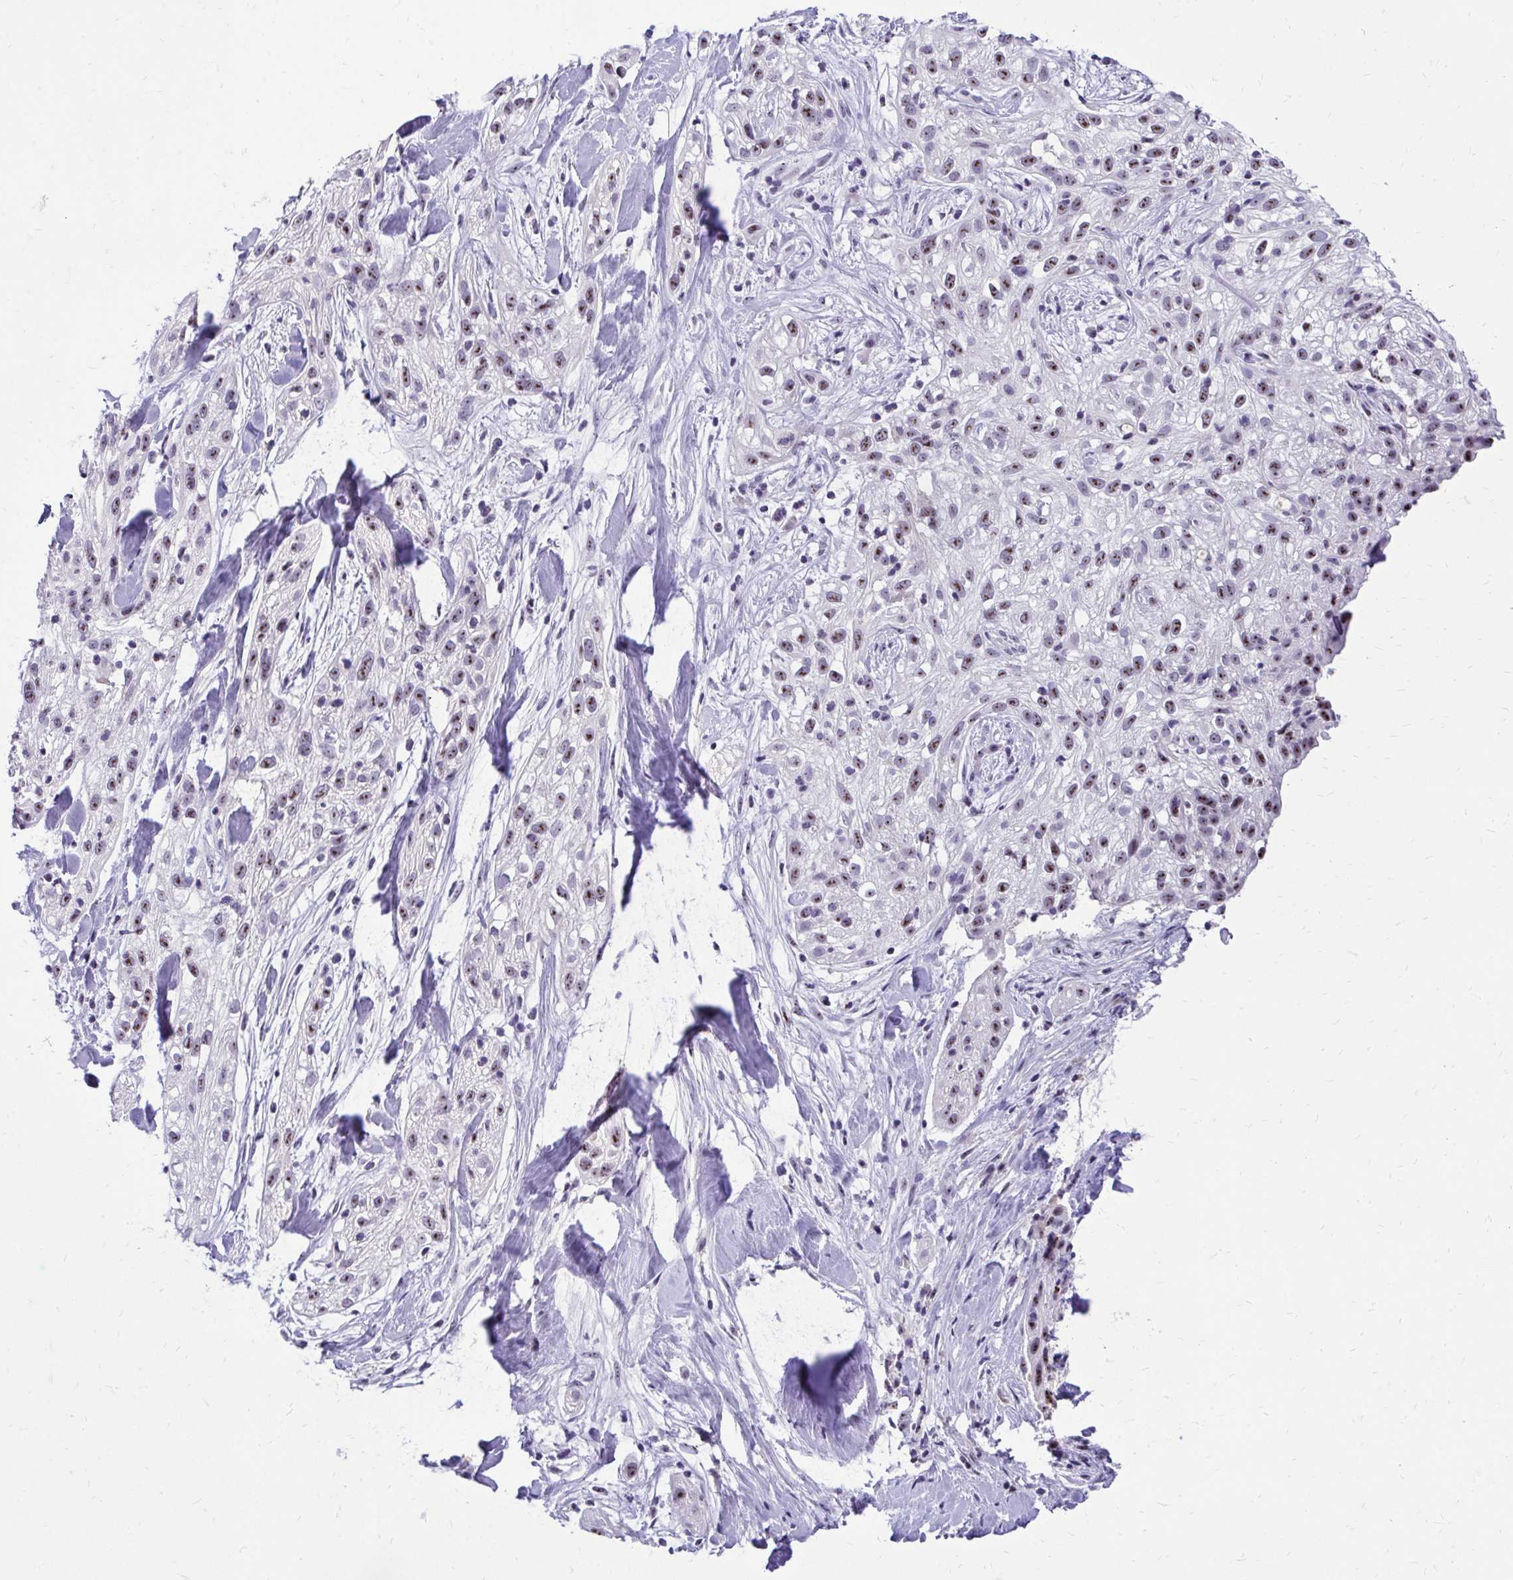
{"staining": {"intensity": "weak", "quantity": ">75%", "location": "nuclear"}, "tissue": "skin cancer", "cell_type": "Tumor cells", "image_type": "cancer", "snomed": [{"axis": "morphology", "description": "Squamous cell carcinoma, NOS"}, {"axis": "topography", "description": "Skin"}], "caption": "About >75% of tumor cells in skin cancer (squamous cell carcinoma) exhibit weak nuclear protein staining as visualized by brown immunohistochemical staining.", "gene": "NIFK", "patient": {"sex": "male", "age": 82}}